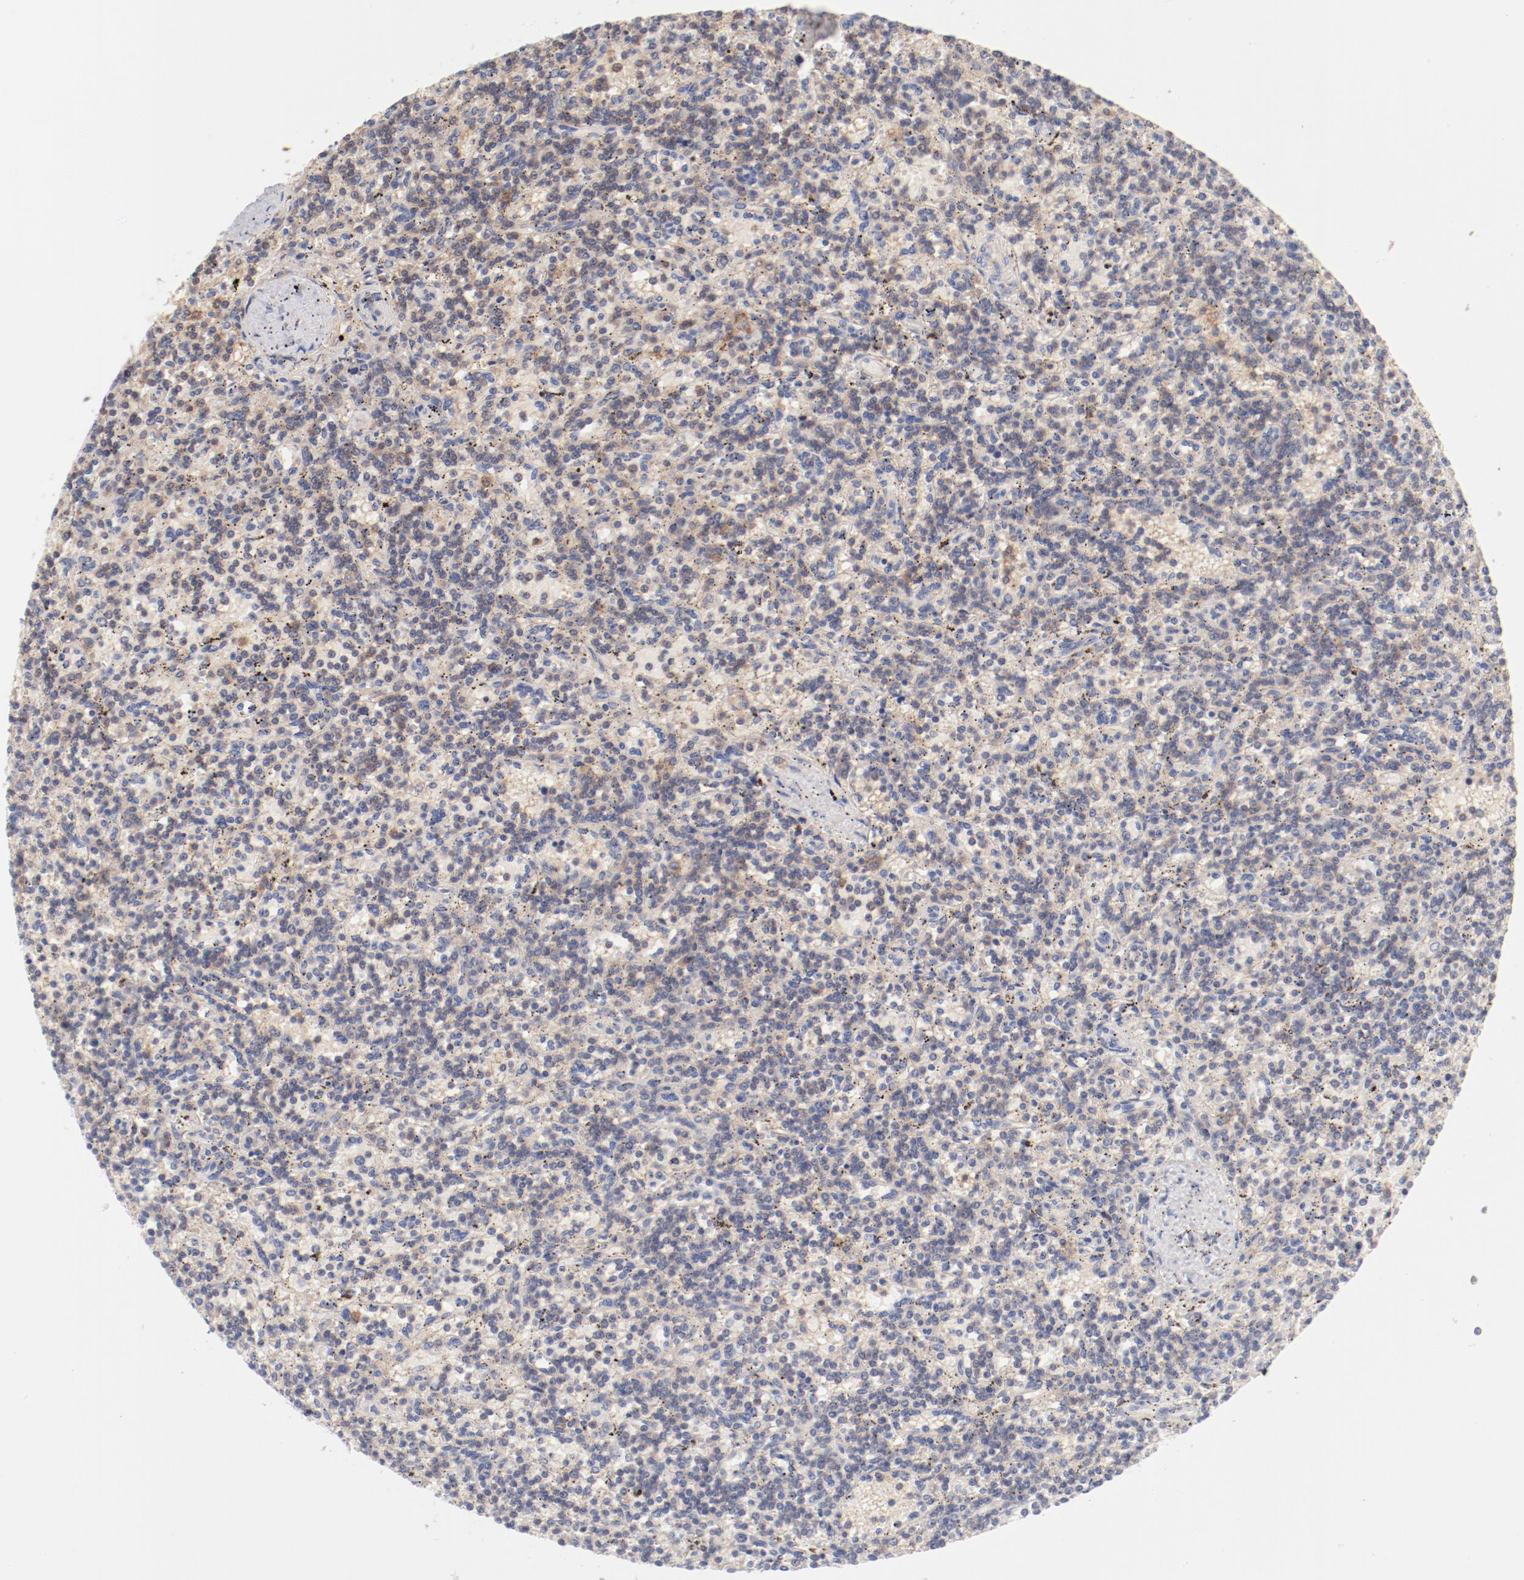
{"staining": {"intensity": "weak", "quantity": "<25%", "location": "cytoplasmic/membranous"}, "tissue": "lymphoma", "cell_type": "Tumor cells", "image_type": "cancer", "snomed": [{"axis": "morphology", "description": "Malignant lymphoma, non-Hodgkin's type, Low grade"}, {"axis": "topography", "description": "Spleen"}], "caption": "Immunohistochemical staining of human lymphoma demonstrates no significant staining in tumor cells. Brightfield microscopy of immunohistochemistry (IHC) stained with DAB (brown) and hematoxylin (blue), captured at high magnification.", "gene": "SETD3", "patient": {"sex": "male", "age": 73}}